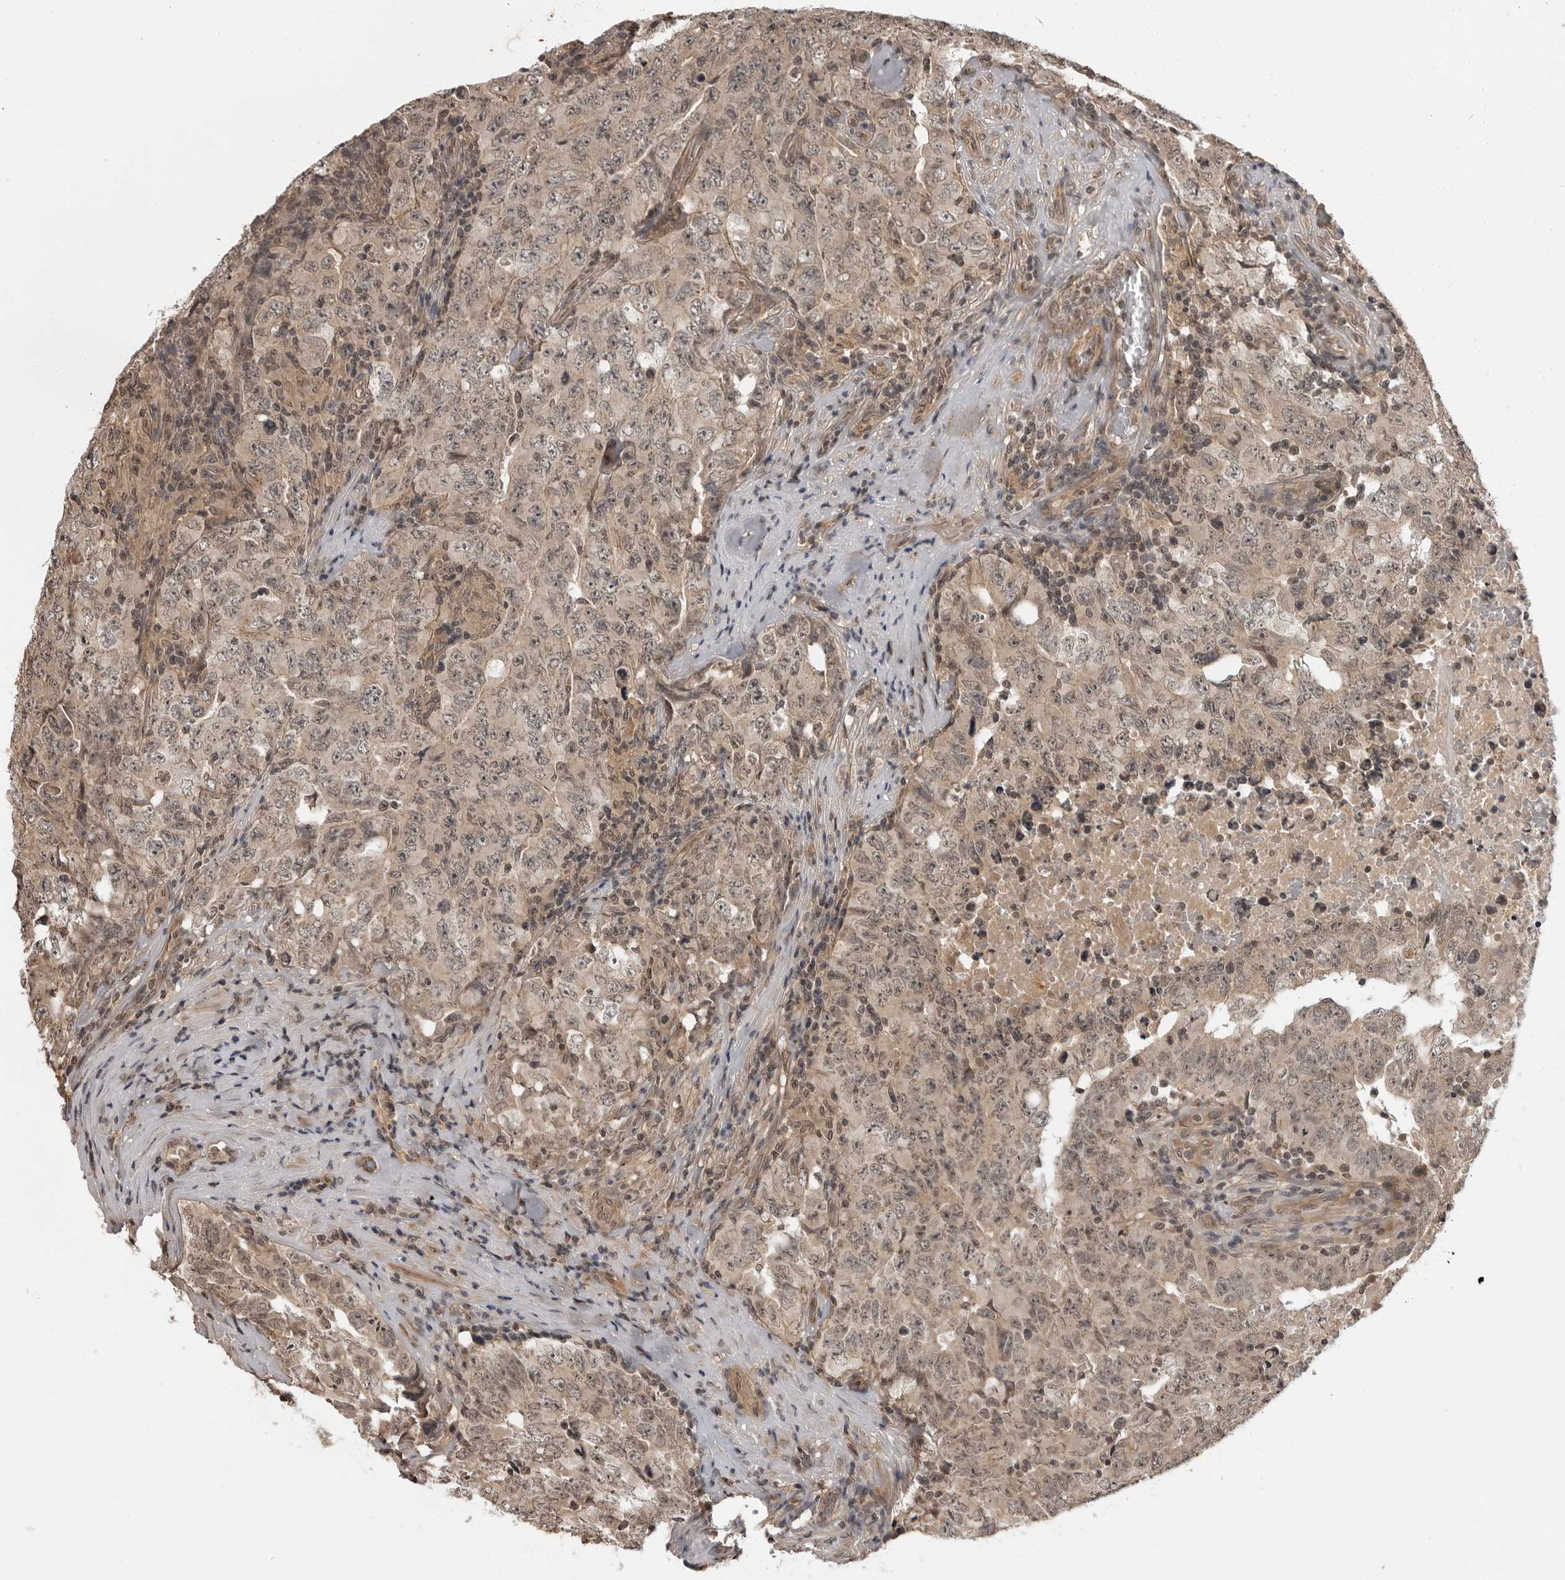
{"staining": {"intensity": "weak", "quantity": "25%-75%", "location": "cytoplasmic/membranous,nuclear"}, "tissue": "testis cancer", "cell_type": "Tumor cells", "image_type": "cancer", "snomed": [{"axis": "morphology", "description": "Carcinoma, Embryonal, NOS"}, {"axis": "topography", "description": "Testis"}], "caption": "Brown immunohistochemical staining in testis cancer (embryonal carcinoma) shows weak cytoplasmic/membranous and nuclear expression in approximately 25%-75% of tumor cells.", "gene": "IL24", "patient": {"sex": "male", "age": 26}}